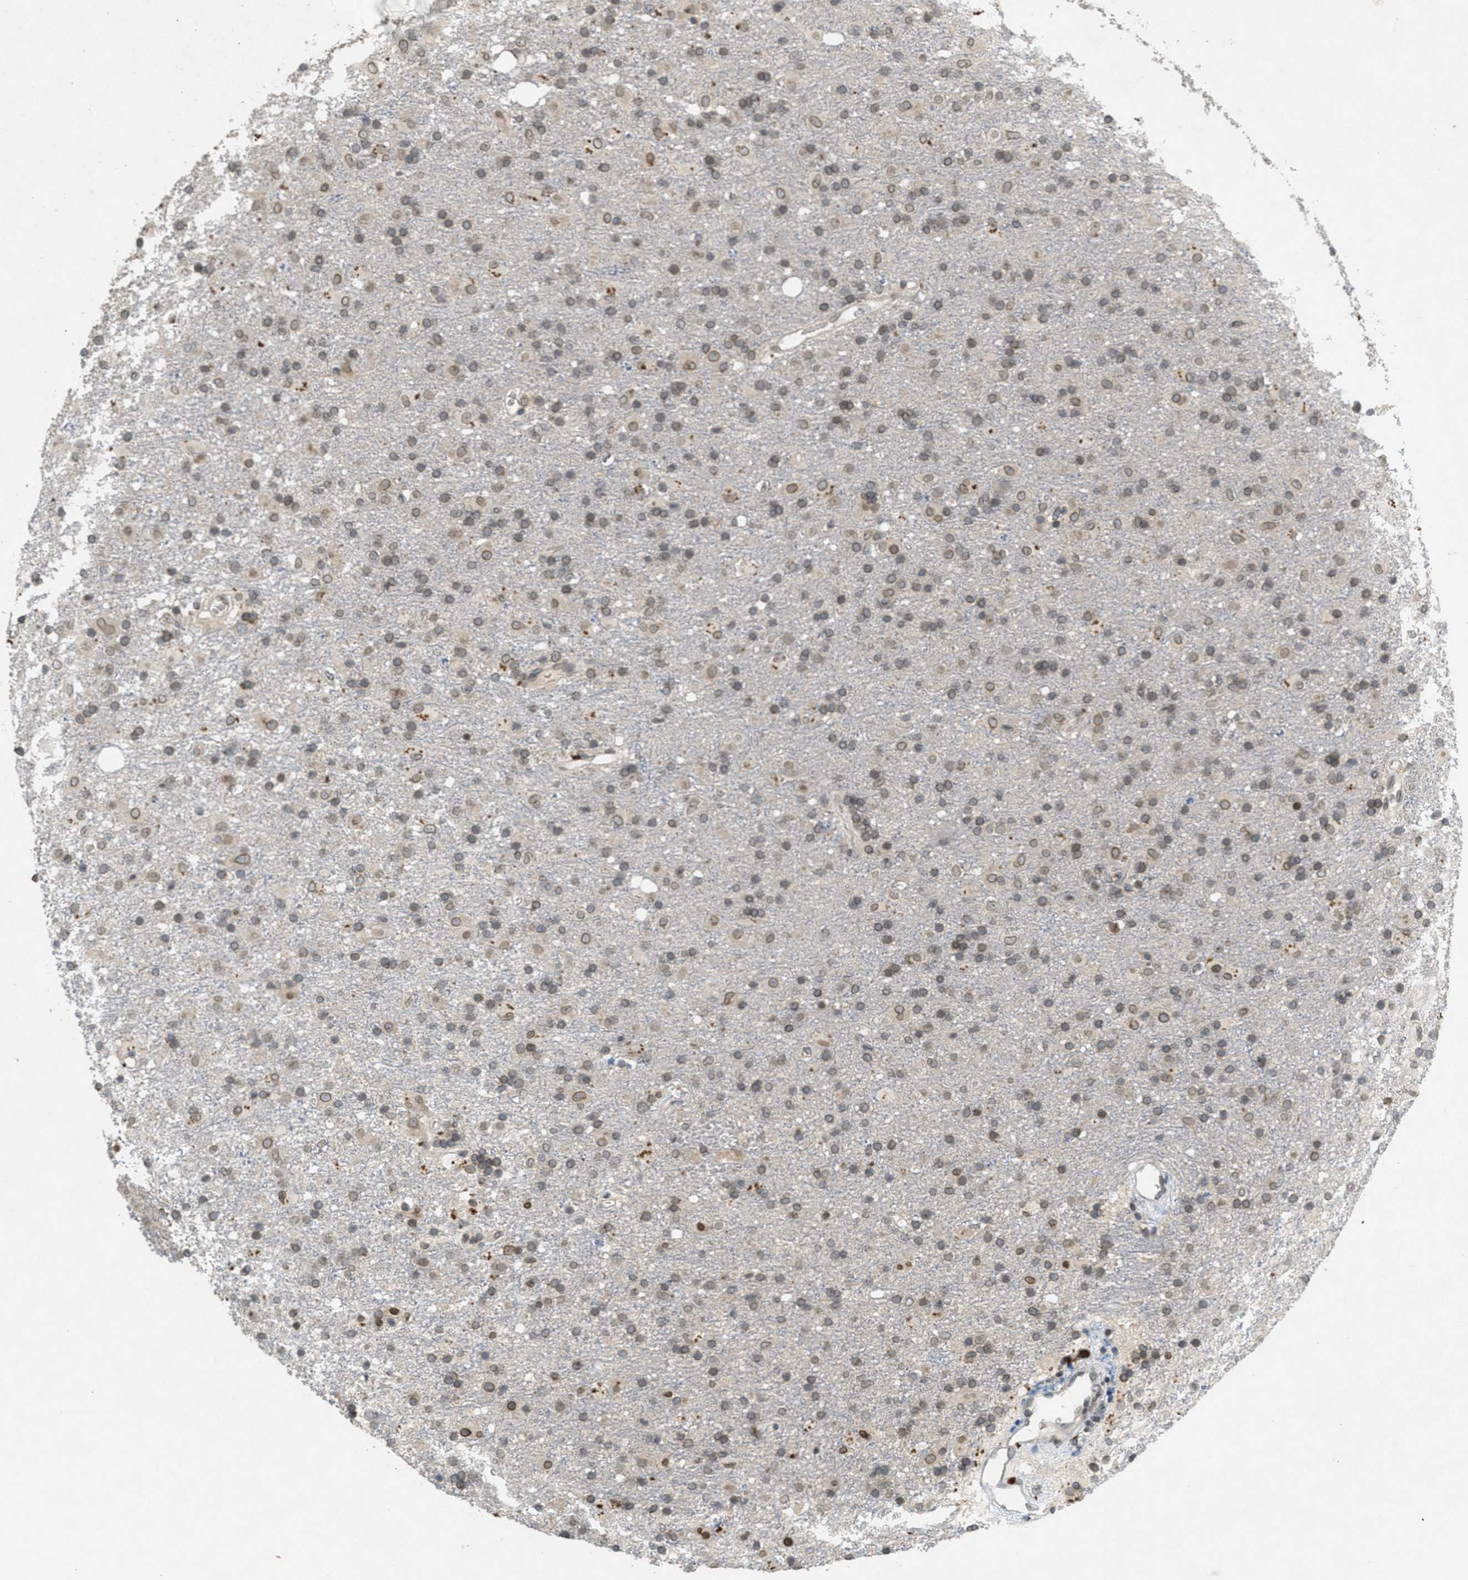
{"staining": {"intensity": "moderate", "quantity": ">75%", "location": "cytoplasmic/membranous,nuclear"}, "tissue": "glioma", "cell_type": "Tumor cells", "image_type": "cancer", "snomed": [{"axis": "morphology", "description": "Glioma, malignant, Low grade"}, {"axis": "topography", "description": "Brain"}], "caption": "Immunohistochemistry (IHC) staining of glioma, which shows medium levels of moderate cytoplasmic/membranous and nuclear staining in about >75% of tumor cells indicating moderate cytoplasmic/membranous and nuclear protein staining. The staining was performed using DAB (brown) for protein detection and nuclei were counterstained in hematoxylin (blue).", "gene": "ABHD6", "patient": {"sex": "male", "age": 65}}